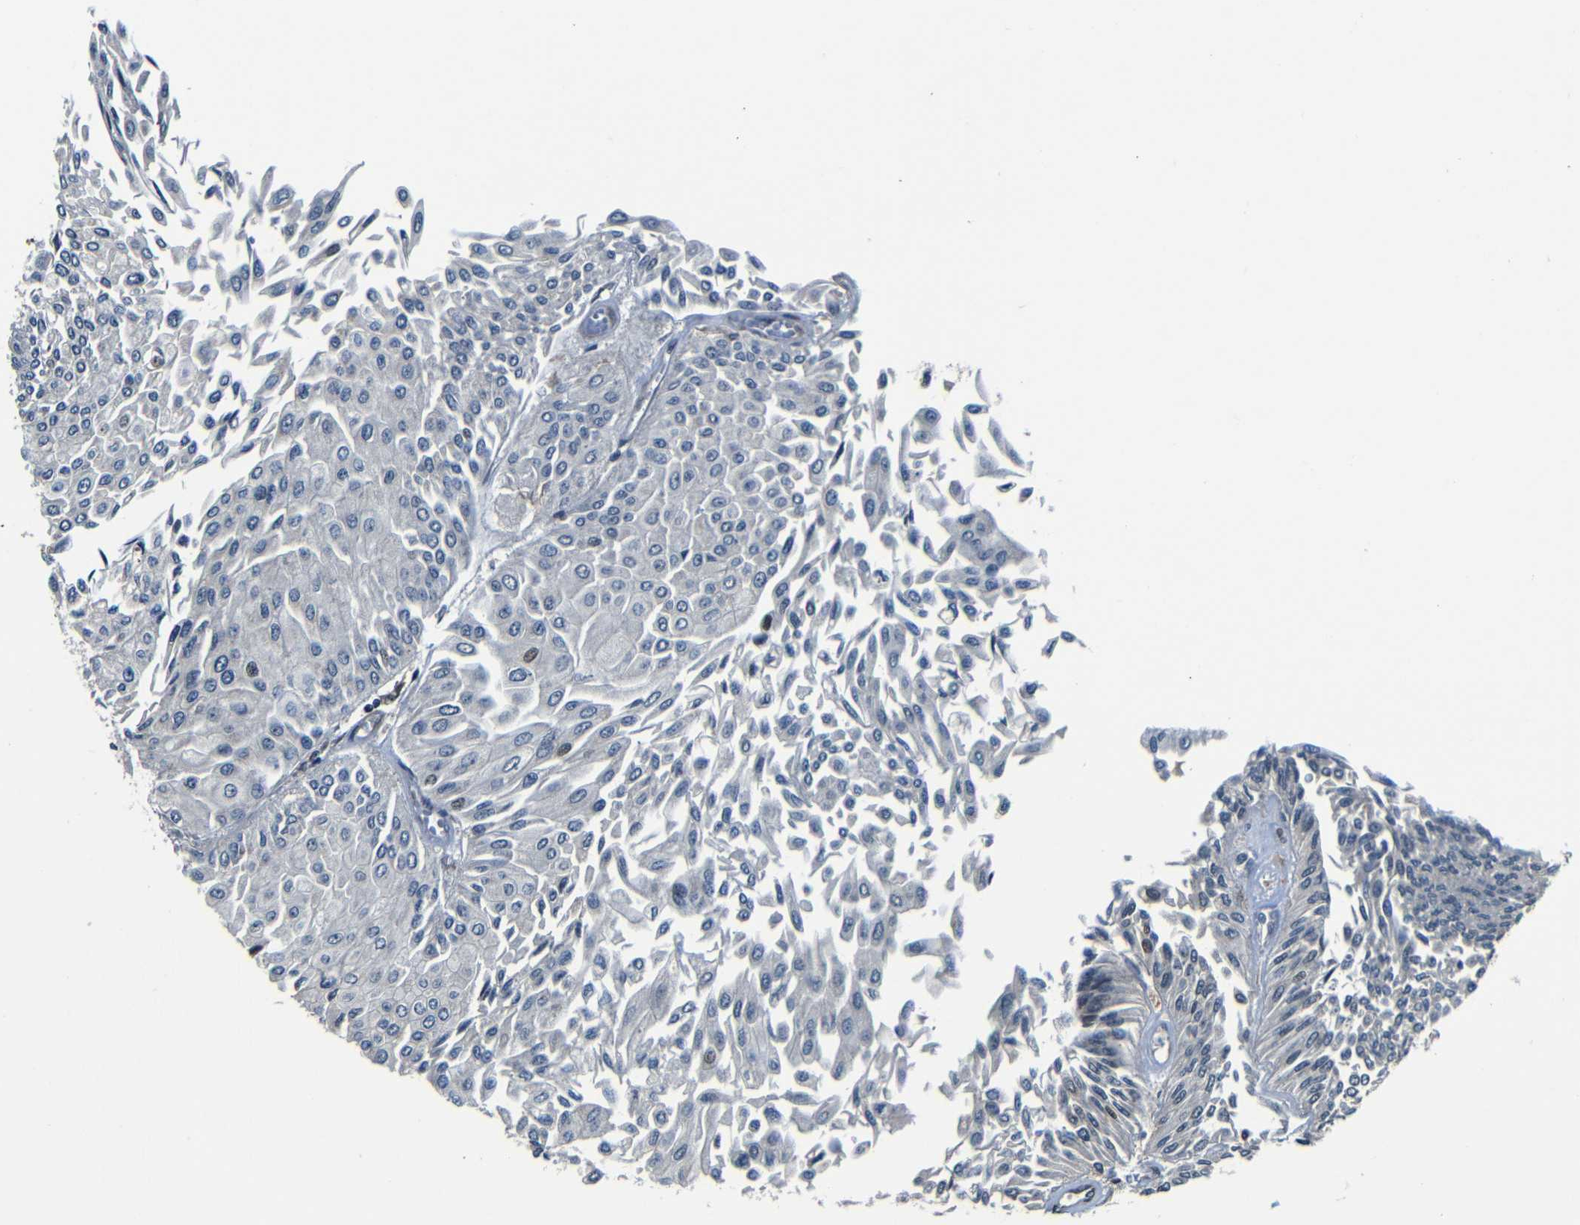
{"staining": {"intensity": "negative", "quantity": "none", "location": "none"}, "tissue": "urothelial cancer", "cell_type": "Tumor cells", "image_type": "cancer", "snomed": [{"axis": "morphology", "description": "Urothelial carcinoma, Low grade"}, {"axis": "topography", "description": "Urinary bladder"}], "caption": "Immunohistochemistry image of neoplastic tissue: low-grade urothelial carcinoma stained with DAB (3,3'-diaminobenzidine) reveals no significant protein positivity in tumor cells. (Immunohistochemistry (ihc), brightfield microscopy, high magnification).", "gene": "NCBP3", "patient": {"sex": "male", "age": 67}}